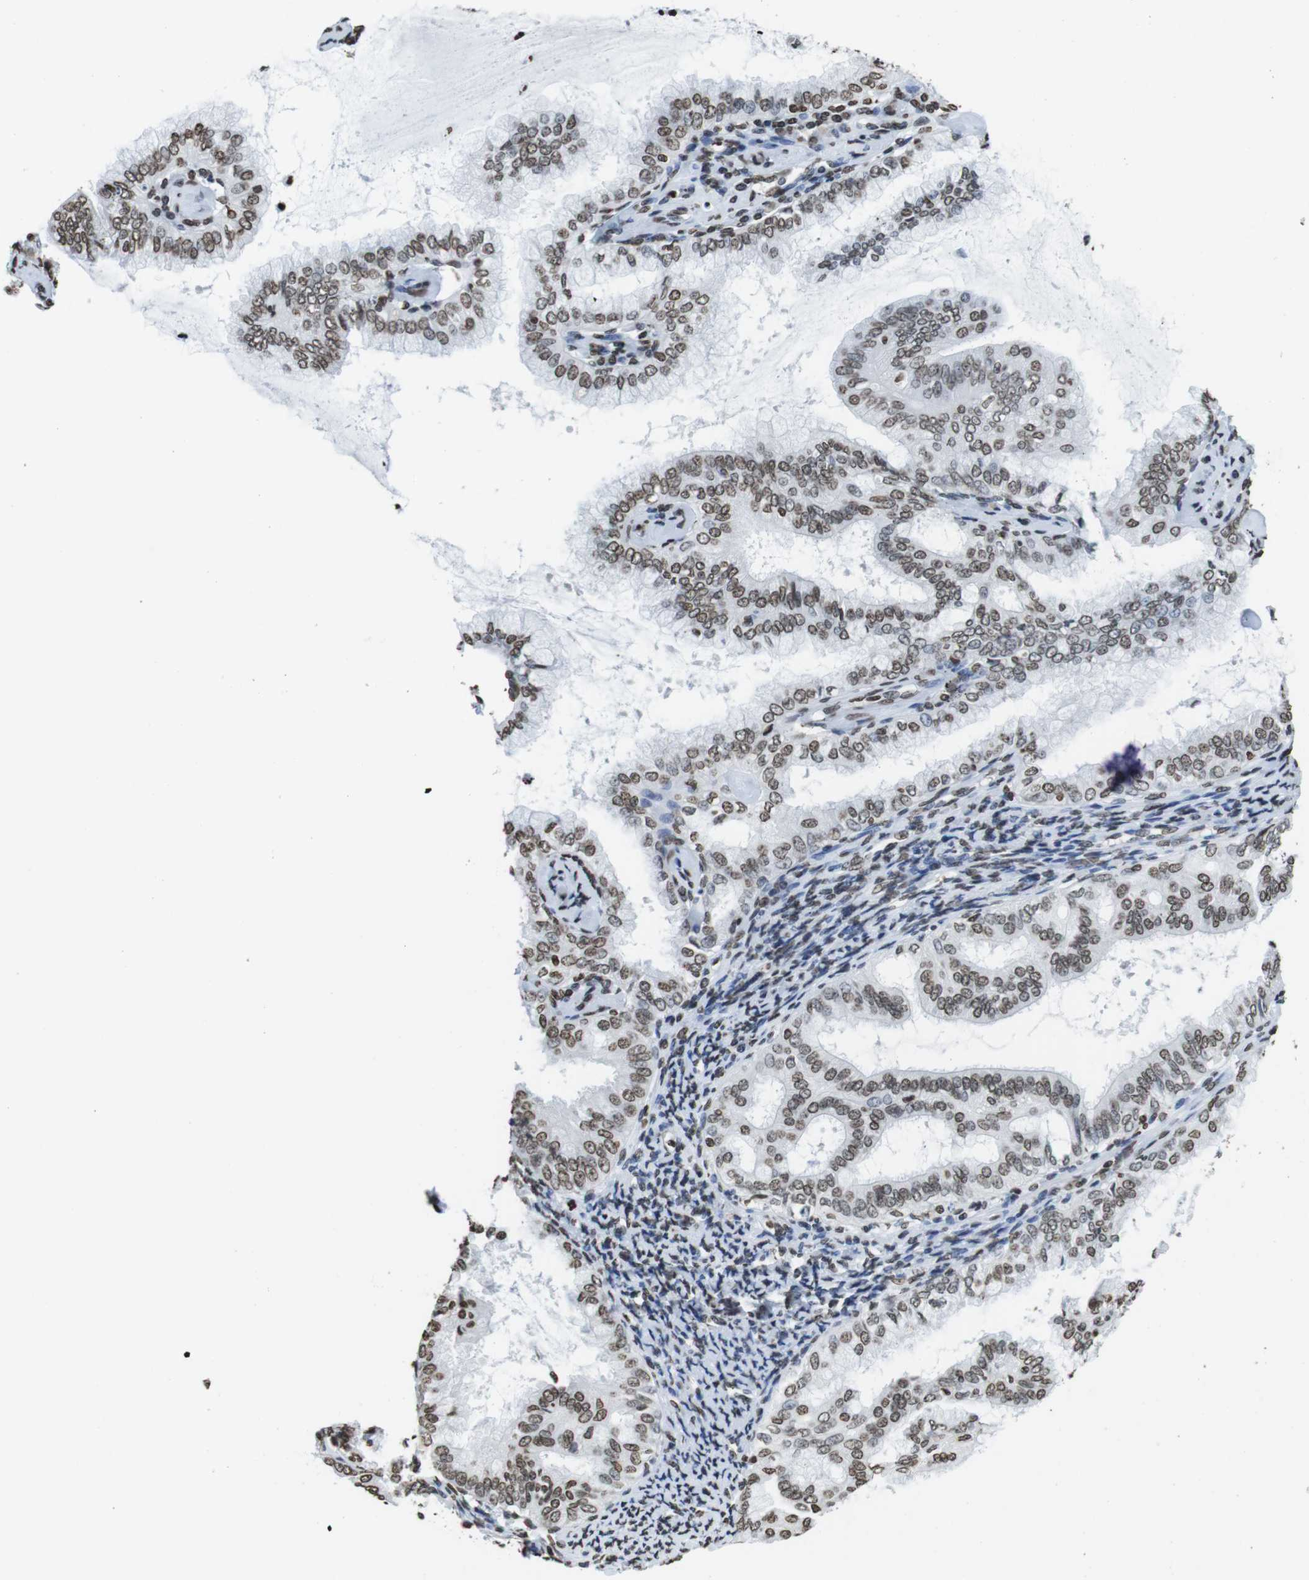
{"staining": {"intensity": "moderate", "quantity": ">75%", "location": "nuclear"}, "tissue": "endometrial cancer", "cell_type": "Tumor cells", "image_type": "cancer", "snomed": [{"axis": "morphology", "description": "Adenocarcinoma, NOS"}, {"axis": "topography", "description": "Endometrium"}], "caption": "A brown stain highlights moderate nuclear staining of a protein in human endometrial adenocarcinoma tumor cells.", "gene": "BSX", "patient": {"sex": "female", "age": 63}}